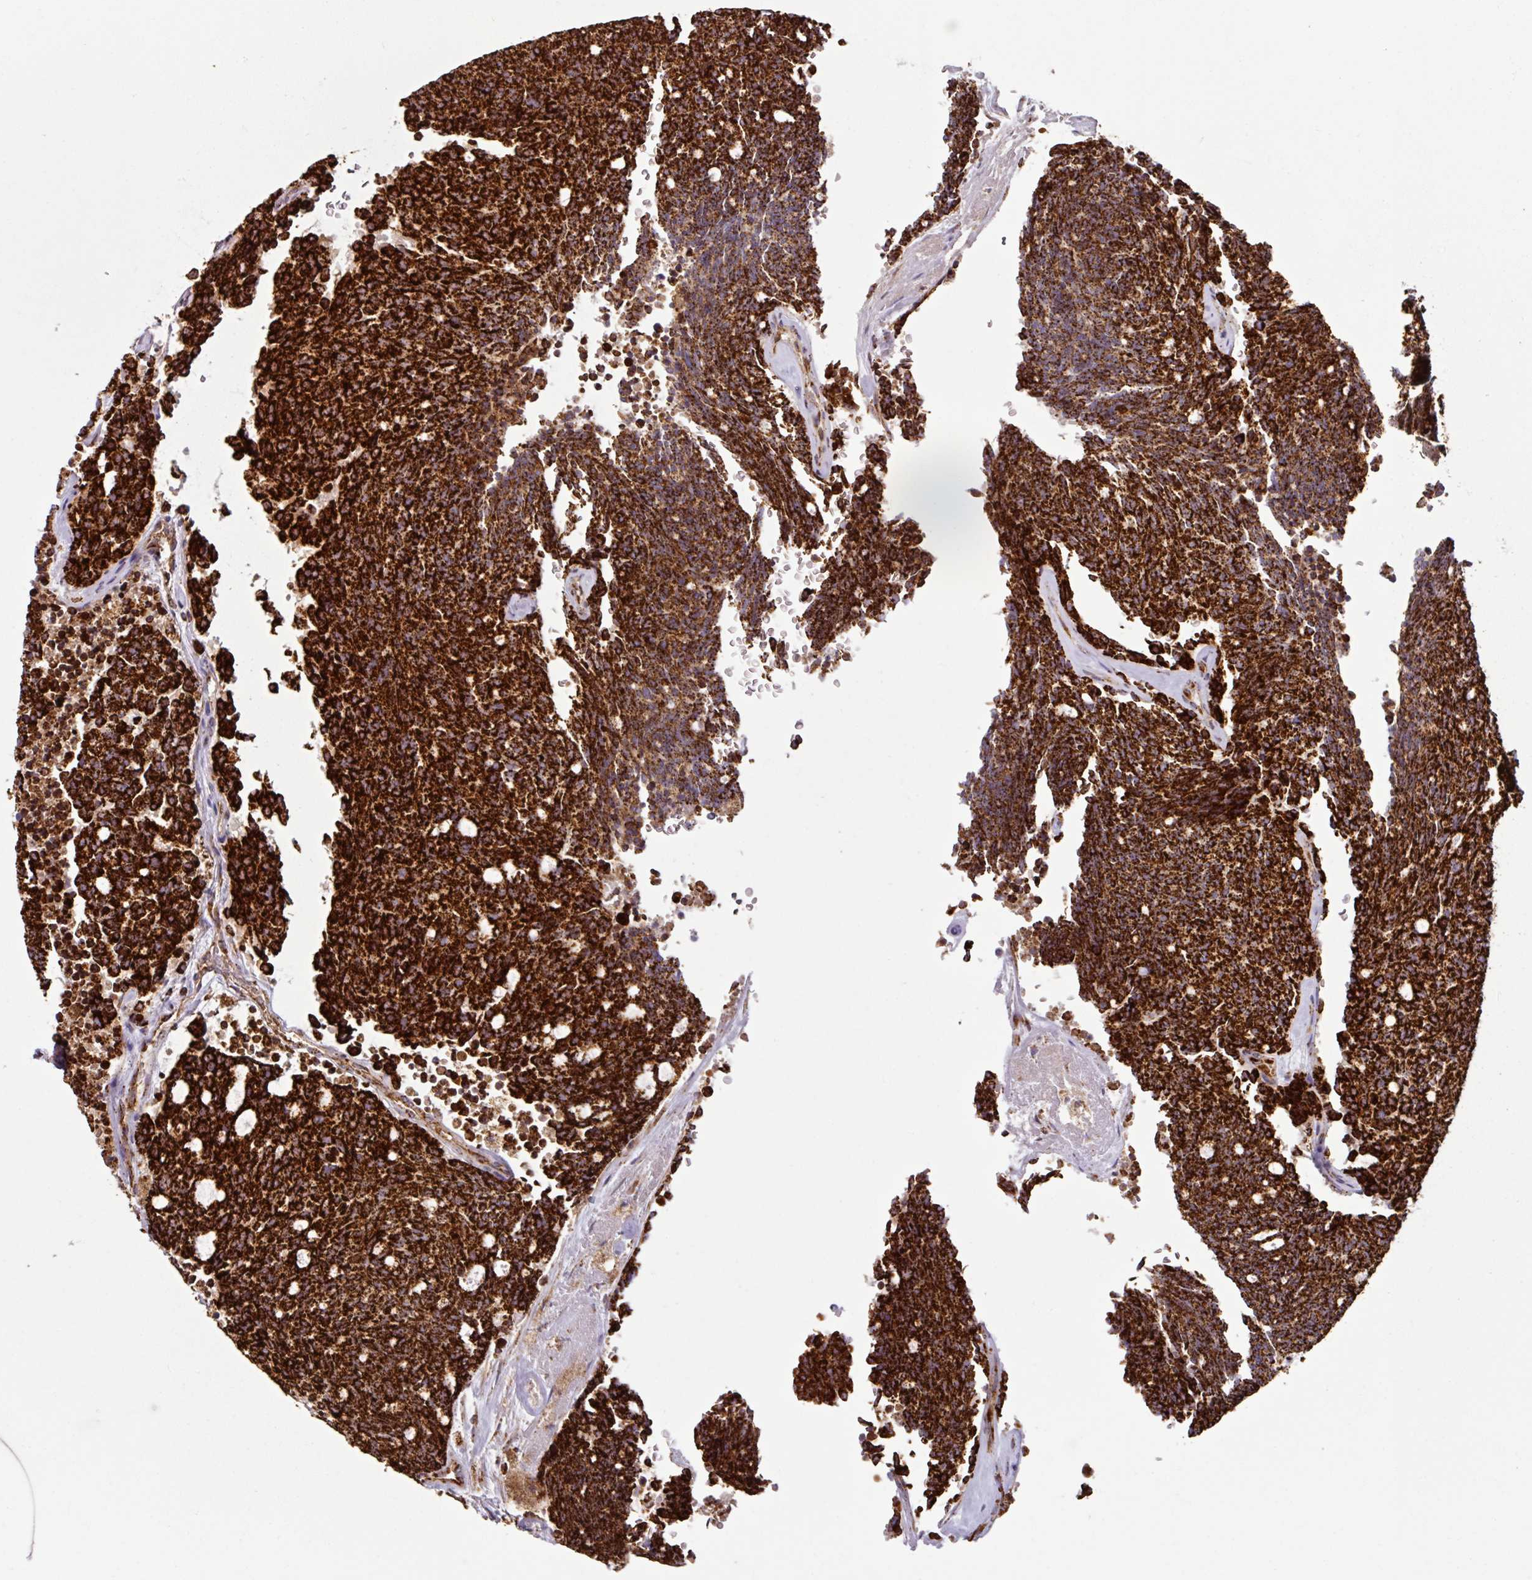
{"staining": {"intensity": "strong", "quantity": ">75%", "location": "cytoplasmic/membranous"}, "tissue": "carcinoid", "cell_type": "Tumor cells", "image_type": "cancer", "snomed": [{"axis": "morphology", "description": "Carcinoid, malignant, NOS"}, {"axis": "topography", "description": "Pancreas"}], "caption": "Strong cytoplasmic/membranous staining for a protein is identified in approximately >75% of tumor cells of carcinoid using immunohistochemistry.", "gene": "TRAP1", "patient": {"sex": "female", "age": 54}}